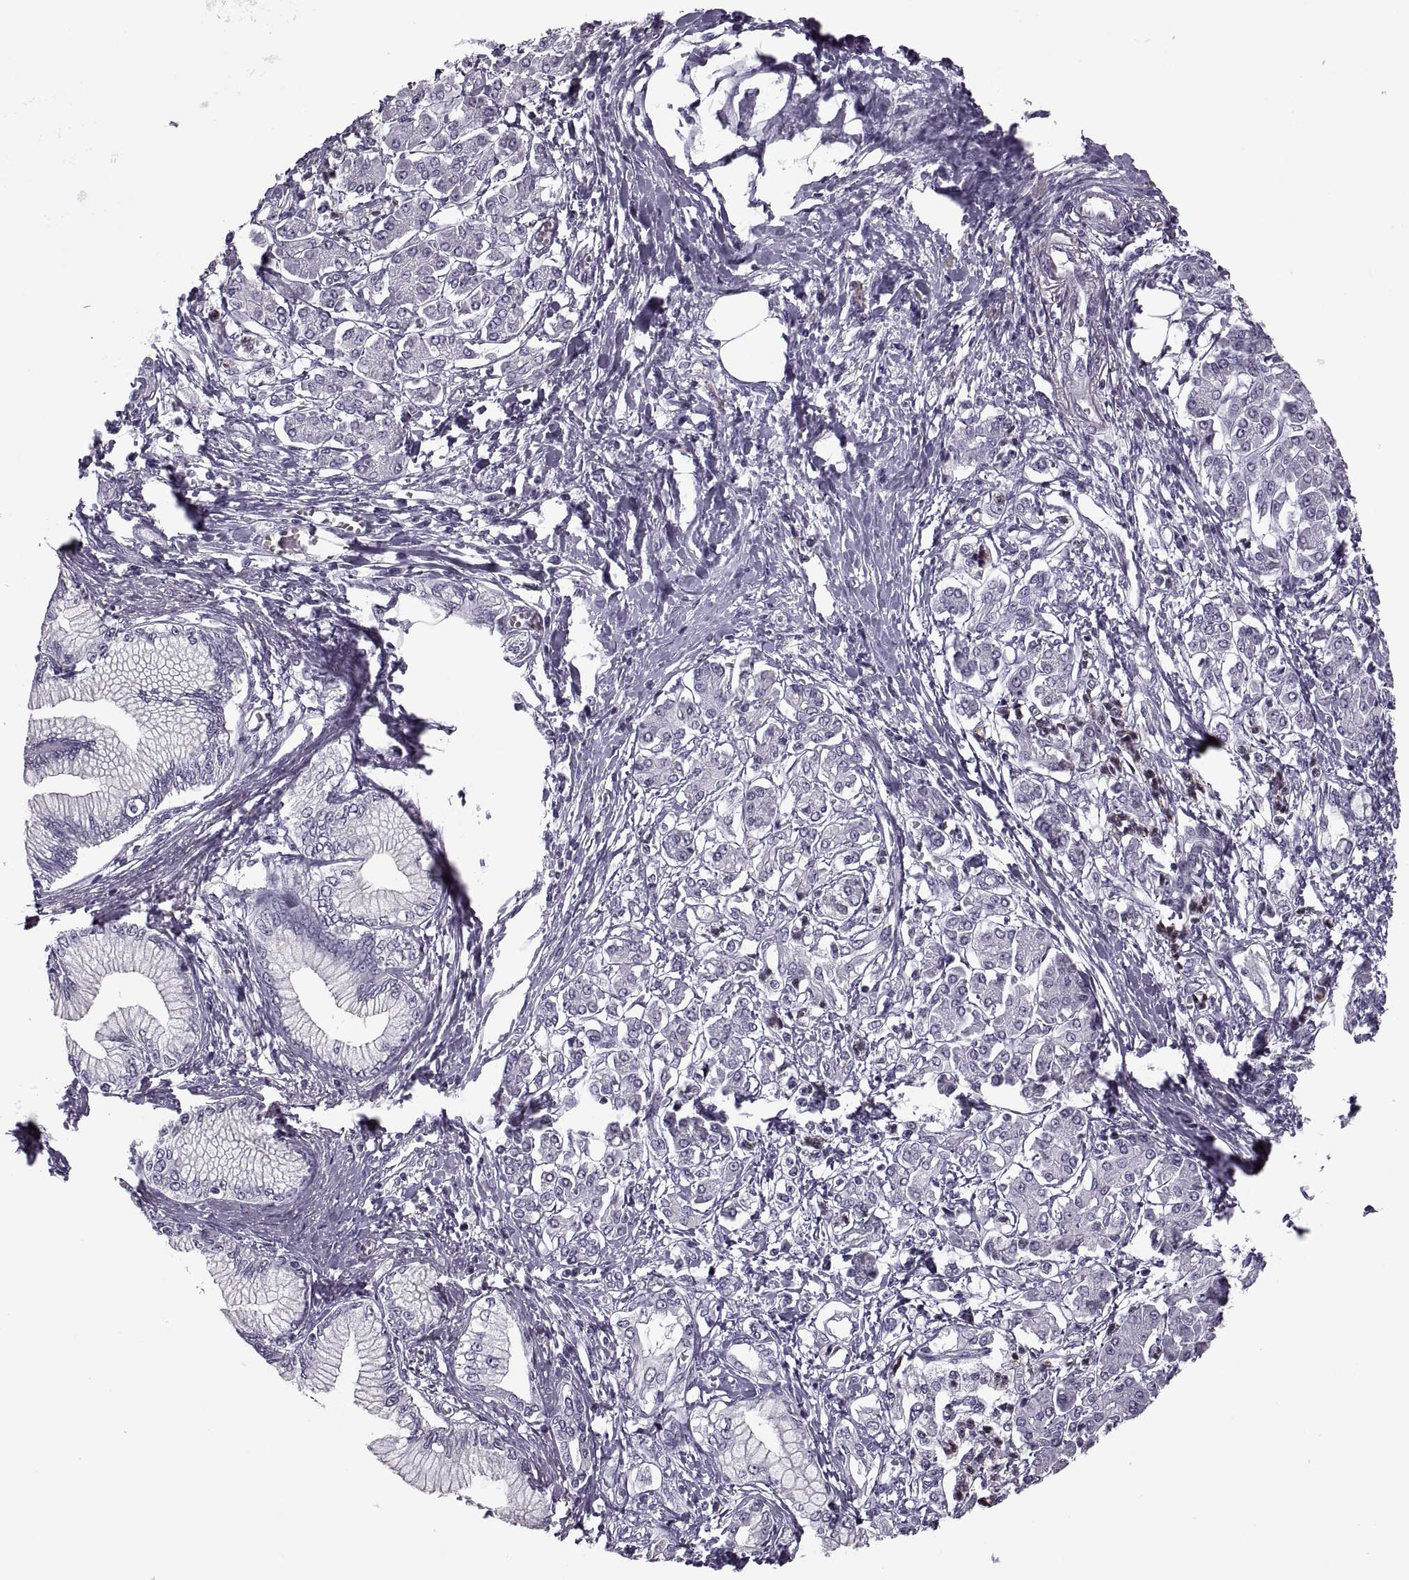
{"staining": {"intensity": "negative", "quantity": "none", "location": "none"}, "tissue": "pancreatic cancer", "cell_type": "Tumor cells", "image_type": "cancer", "snomed": [{"axis": "morphology", "description": "Adenocarcinoma, NOS"}, {"axis": "topography", "description": "Pancreas"}], "caption": "Adenocarcinoma (pancreatic) was stained to show a protein in brown. There is no significant staining in tumor cells.", "gene": "PAGE5", "patient": {"sex": "female", "age": 68}}